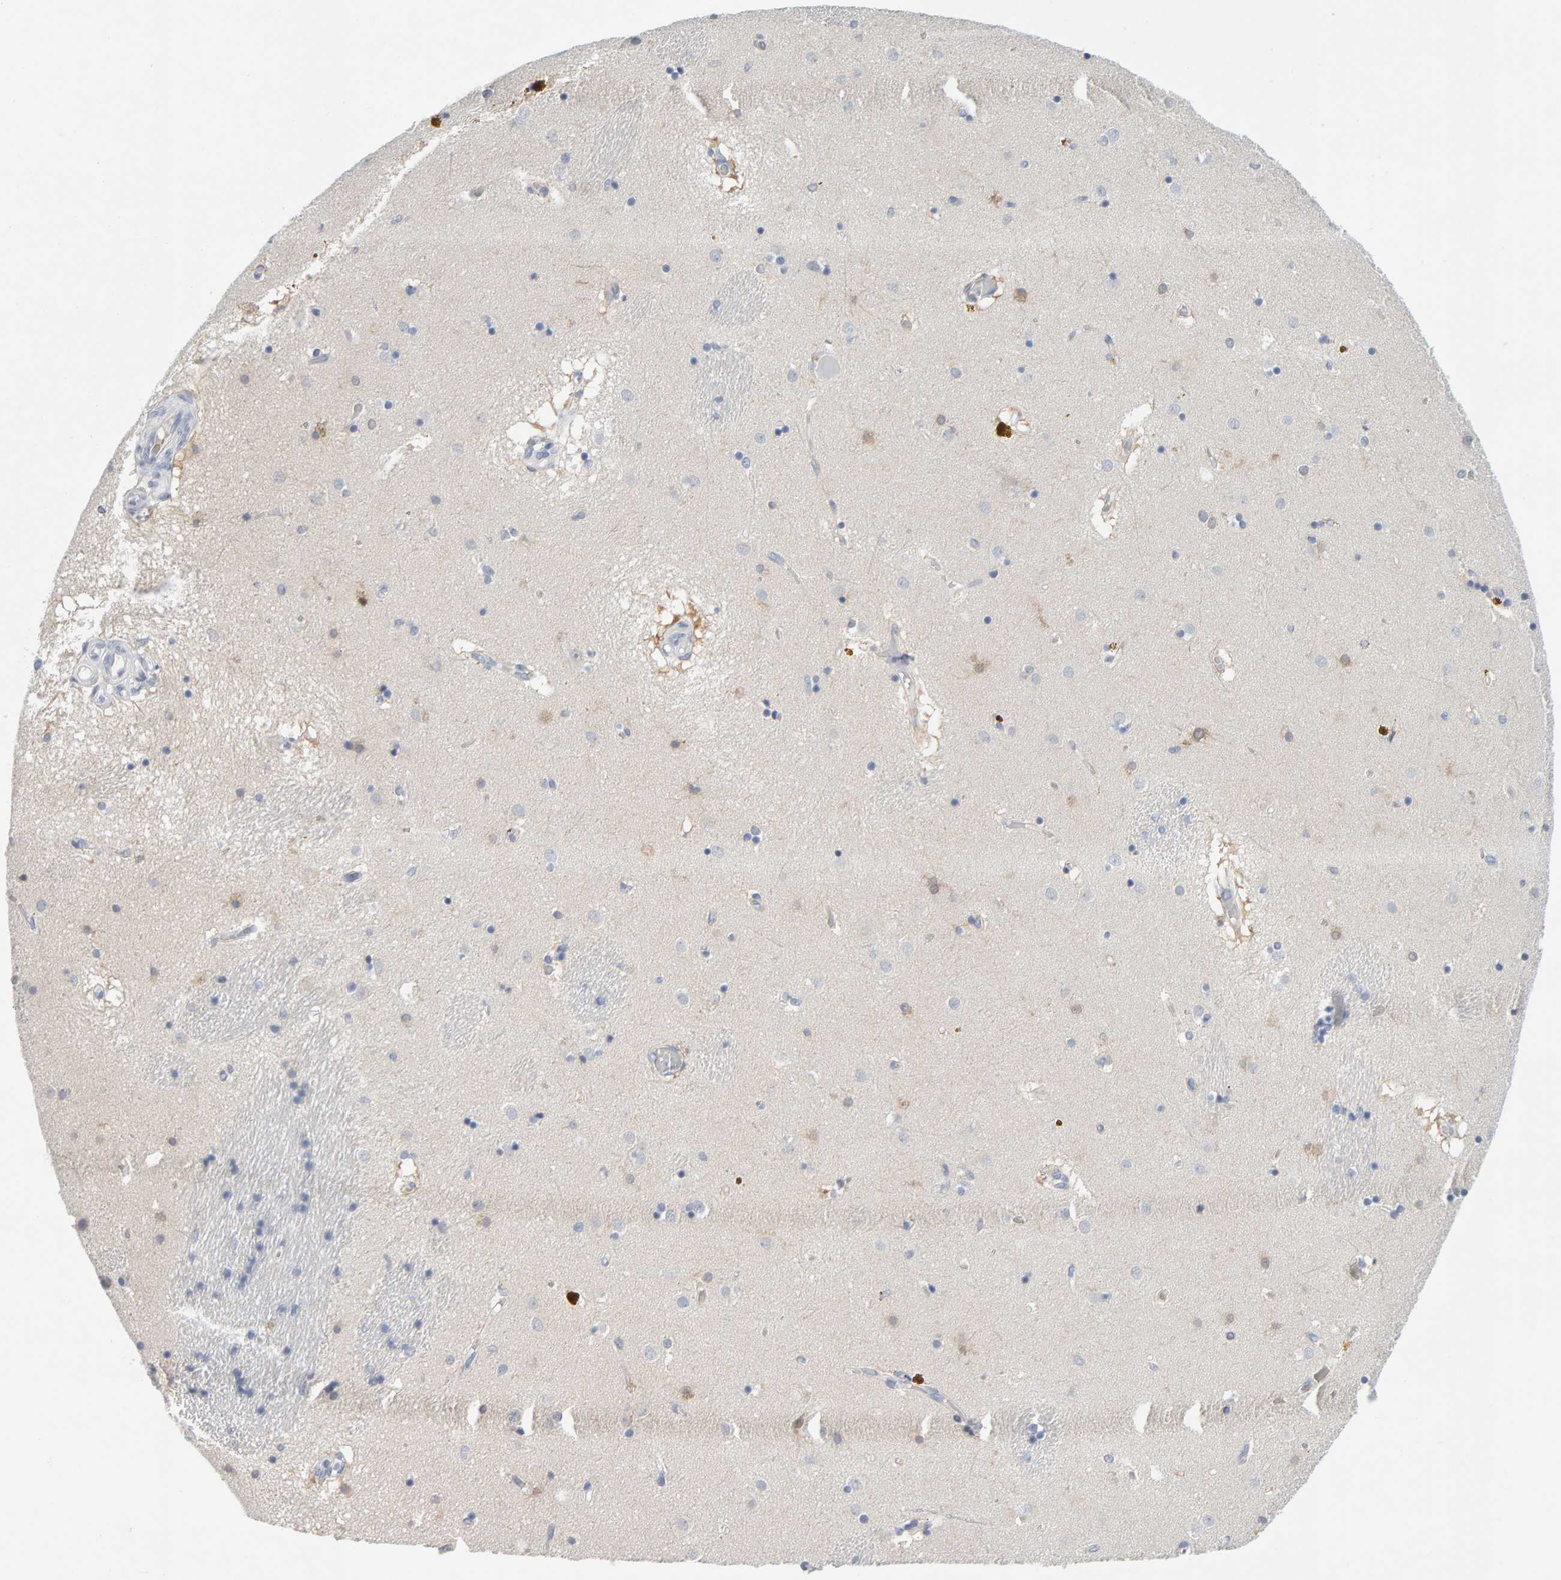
{"staining": {"intensity": "weak", "quantity": "<25%", "location": "cytoplasmic/membranous"}, "tissue": "caudate", "cell_type": "Glial cells", "image_type": "normal", "snomed": [{"axis": "morphology", "description": "Normal tissue, NOS"}, {"axis": "topography", "description": "Lateral ventricle wall"}], "caption": "Human caudate stained for a protein using IHC shows no staining in glial cells.", "gene": "CTH", "patient": {"sex": "male", "age": 70}}